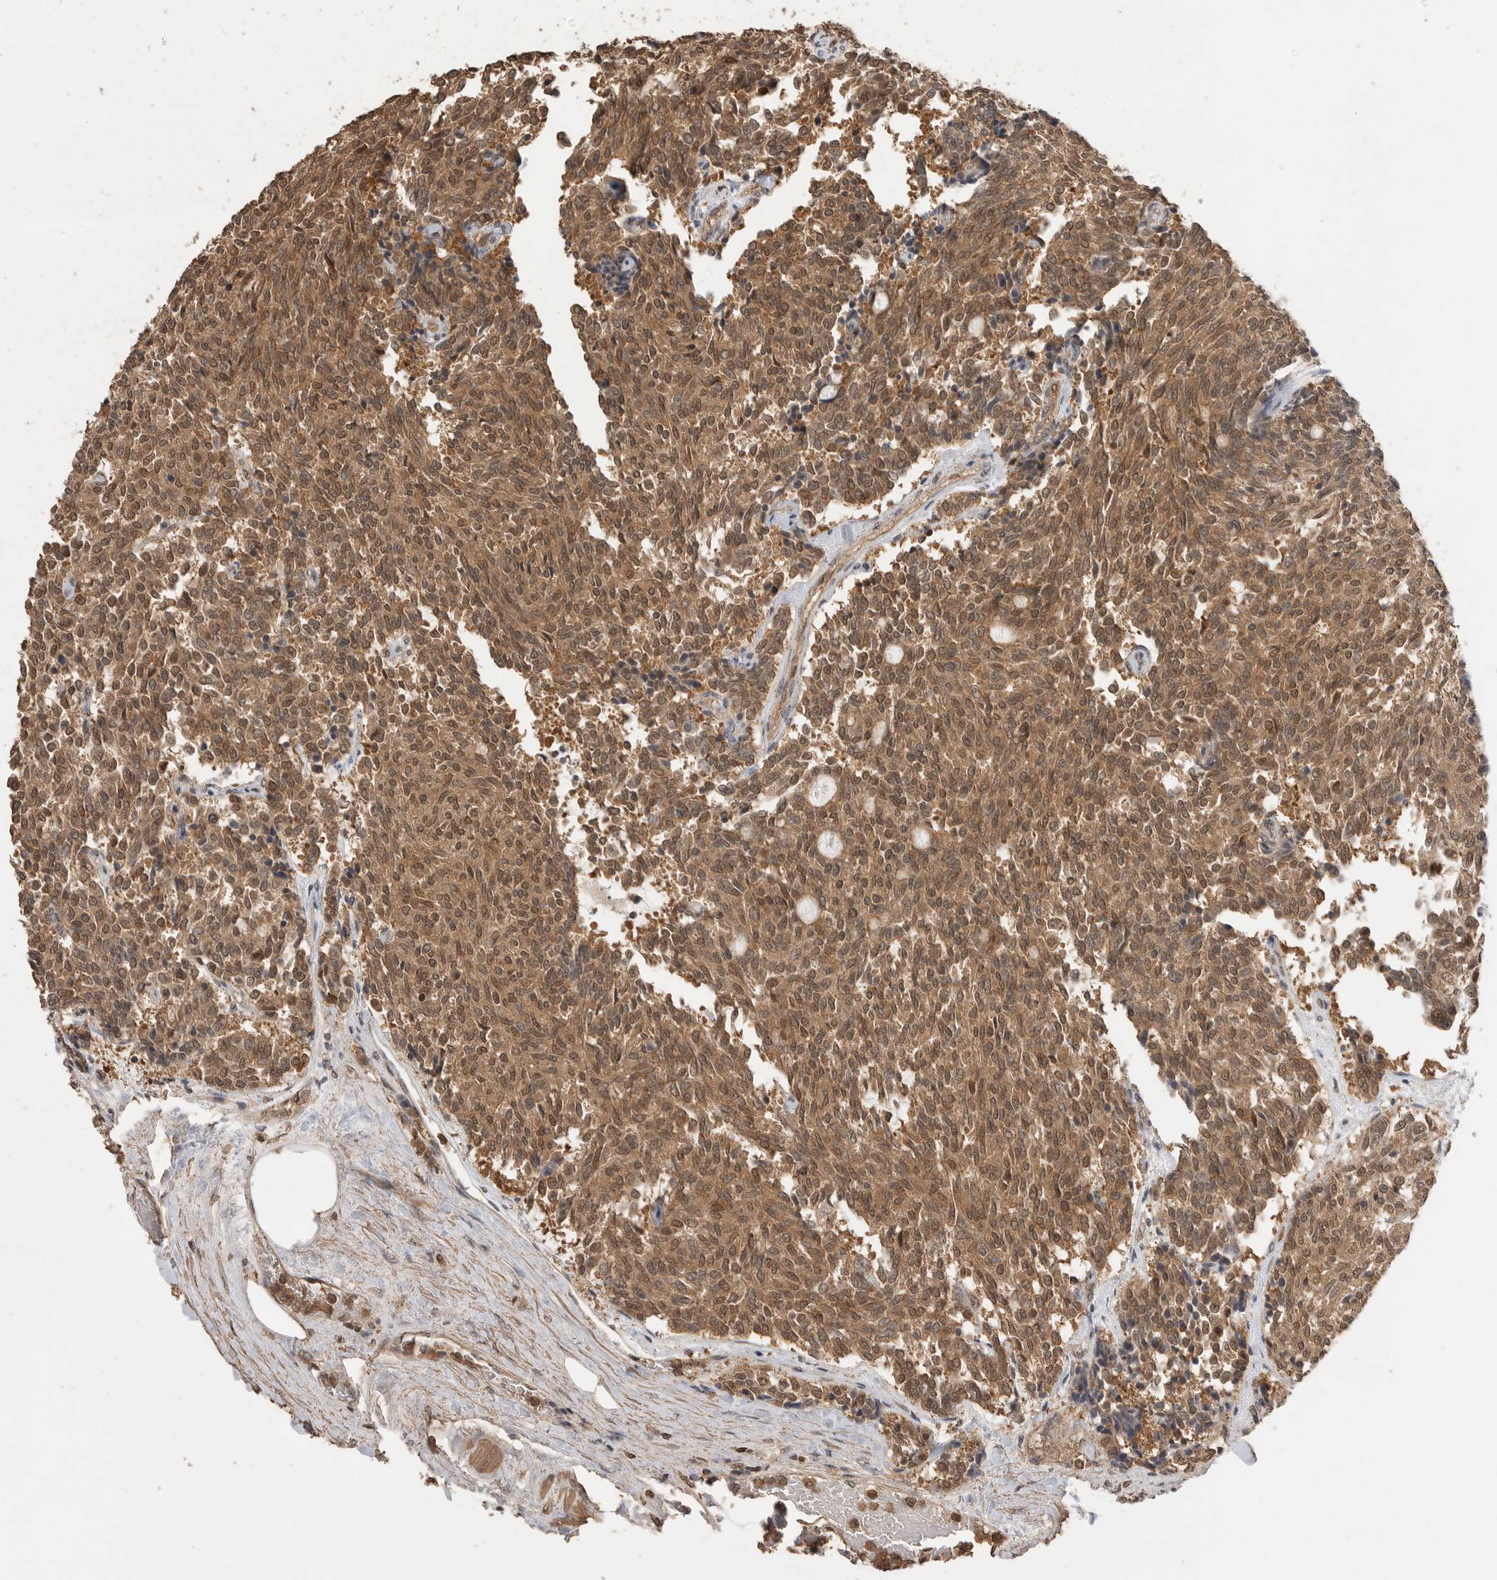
{"staining": {"intensity": "moderate", "quantity": ">75%", "location": "cytoplasmic/membranous,nuclear"}, "tissue": "carcinoid", "cell_type": "Tumor cells", "image_type": "cancer", "snomed": [{"axis": "morphology", "description": "Carcinoid, malignant, NOS"}, {"axis": "topography", "description": "Pancreas"}], "caption": "High-power microscopy captured an IHC histopathology image of malignant carcinoid, revealing moderate cytoplasmic/membranous and nuclear expression in approximately >75% of tumor cells. The staining was performed using DAB, with brown indicating positive protein expression. Nuclei are stained blue with hematoxylin.", "gene": "MAP2K1", "patient": {"sex": "female", "age": 54}}